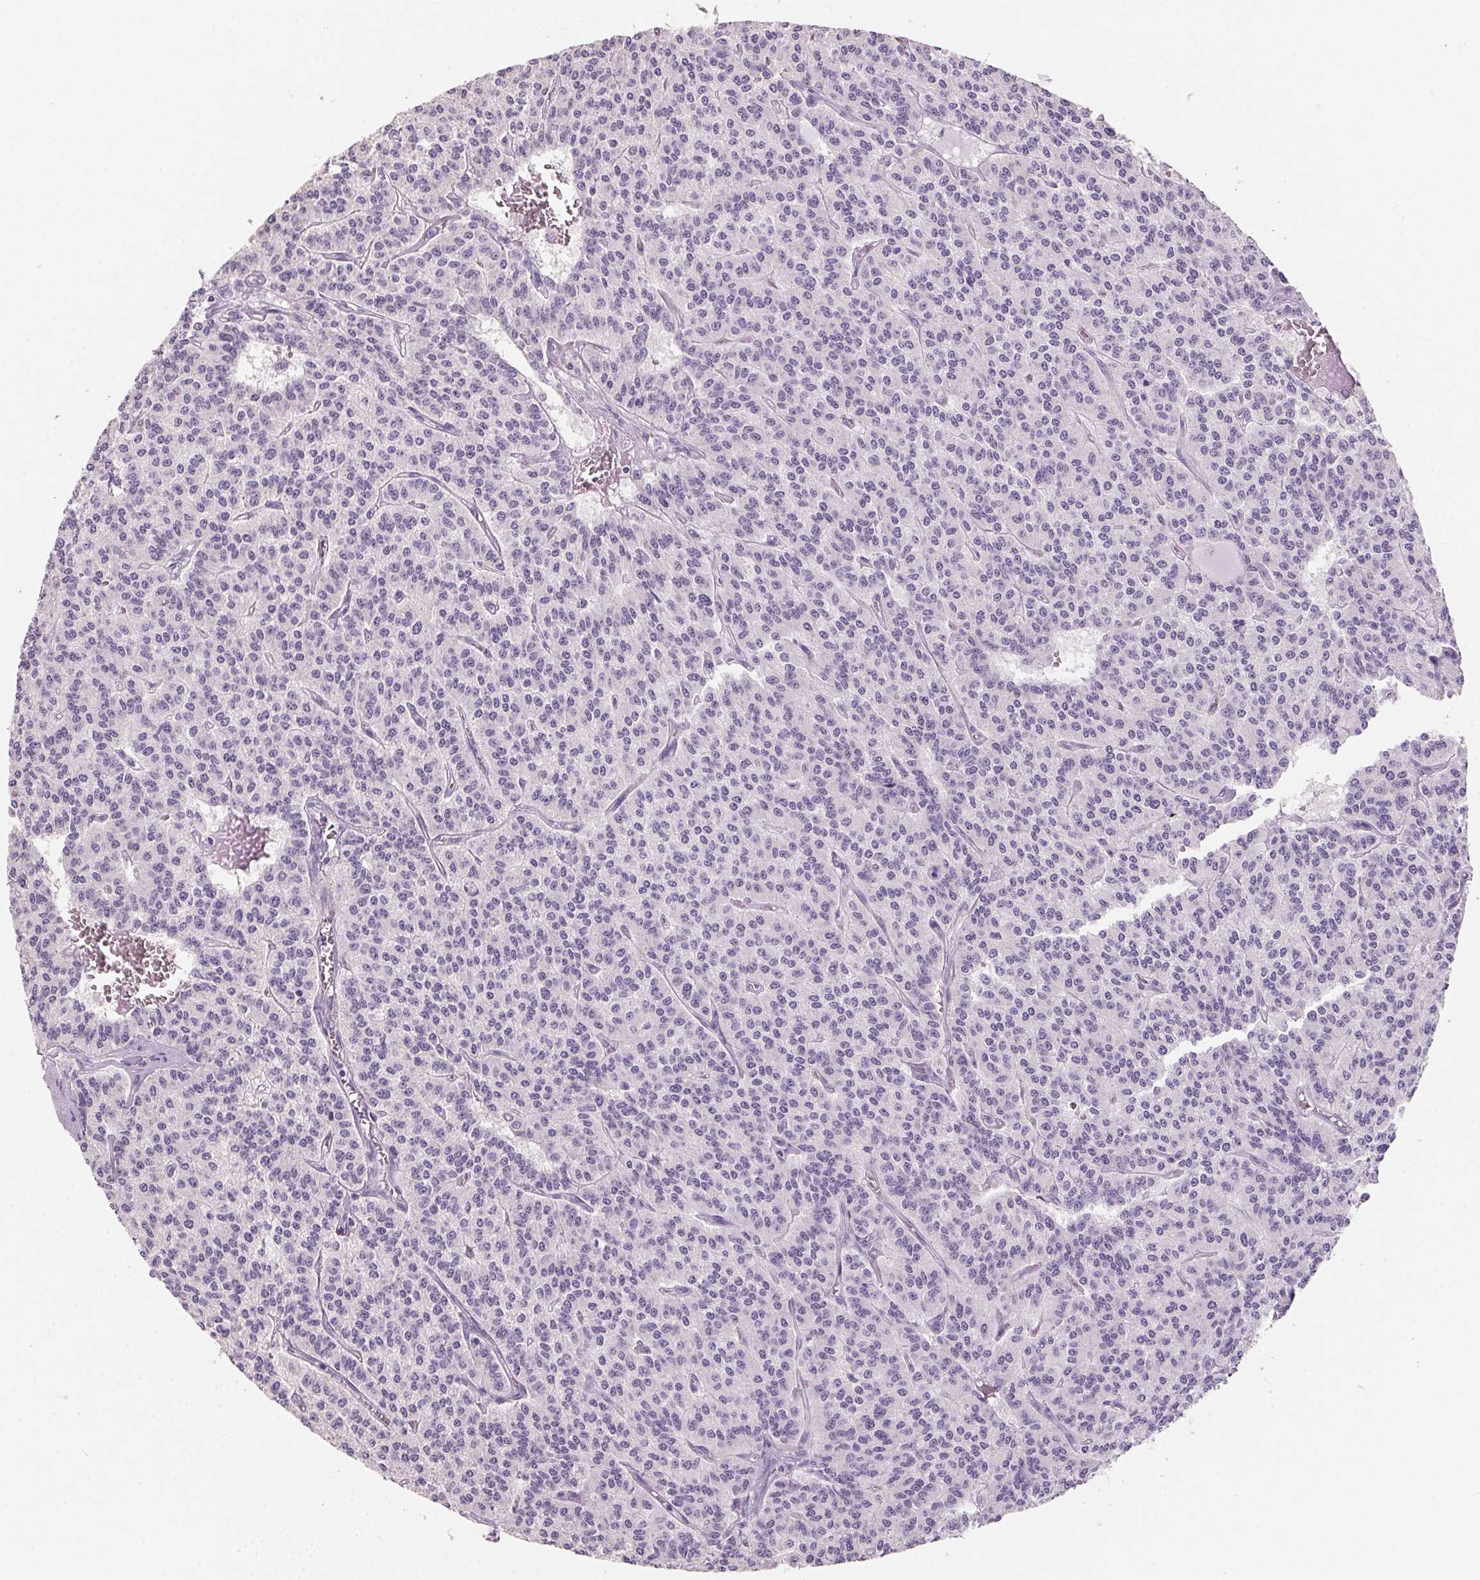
{"staining": {"intensity": "negative", "quantity": "none", "location": "none"}, "tissue": "carcinoid", "cell_type": "Tumor cells", "image_type": "cancer", "snomed": [{"axis": "morphology", "description": "Carcinoid, malignant, NOS"}, {"axis": "topography", "description": "Lung"}], "caption": "This image is of carcinoid (malignant) stained with immunohistochemistry to label a protein in brown with the nuclei are counter-stained blue. There is no positivity in tumor cells.", "gene": "HSD17B1", "patient": {"sex": "female", "age": 71}}